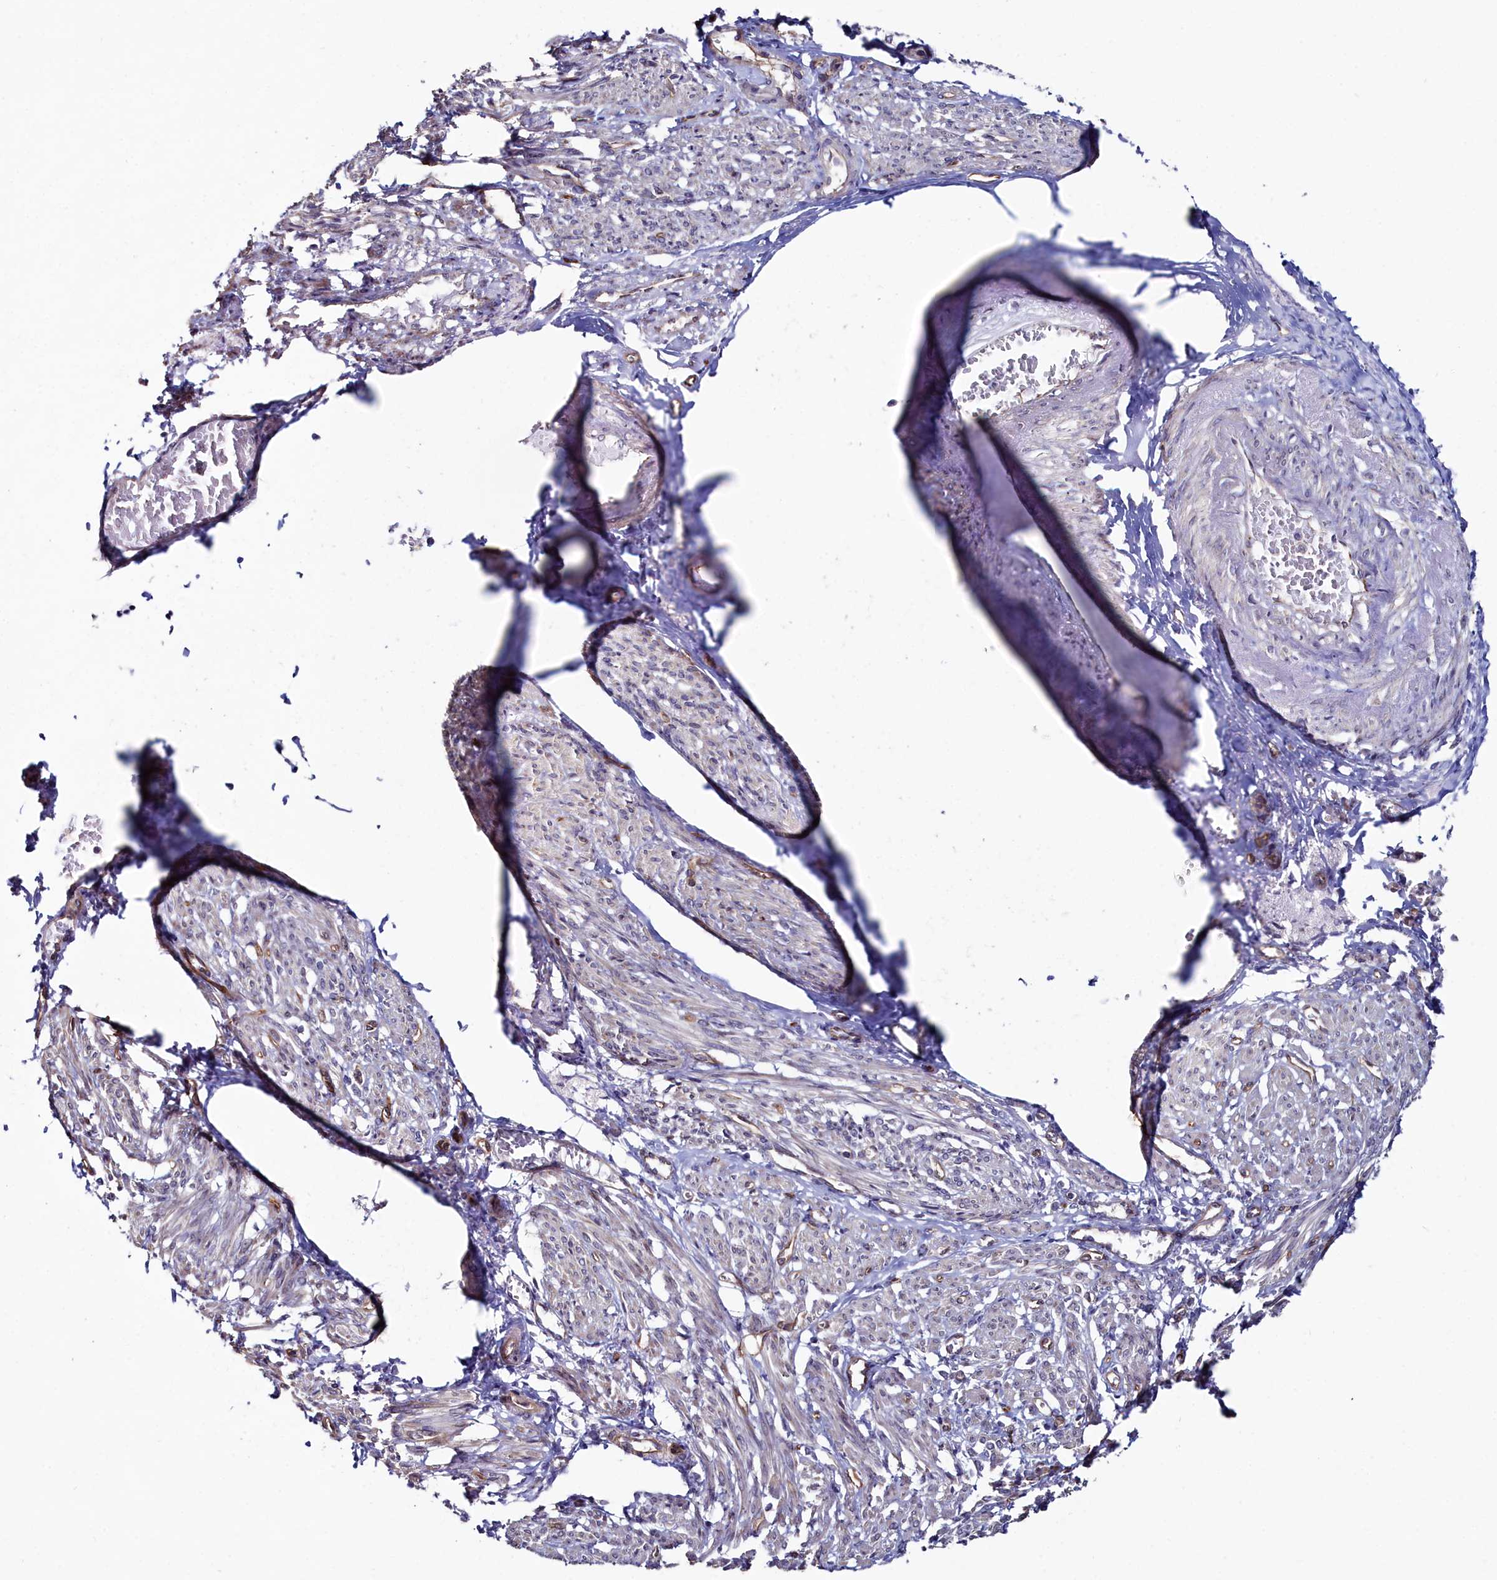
{"staining": {"intensity": "weak", "quantity": "<25%", "location": "cytoplasmic/membranous"}, "tissue": "smooth muscle", "cell_type": "Smooth muscle cells", "image_type": "normal", "snomed": [{"axis": "morphology", "description": "Normal tissue, NOS"}, {"axis": "topography", "description": "Smooth muscle"}], "caption": "DAB (3,3'-diaminobenzidine) immunohistochemical staining of normal smooth muscle reveals no significant positivity in smooth muscle cells.", "gene": "C4orf19", "patient": {"sex": "female", "age": 39}}